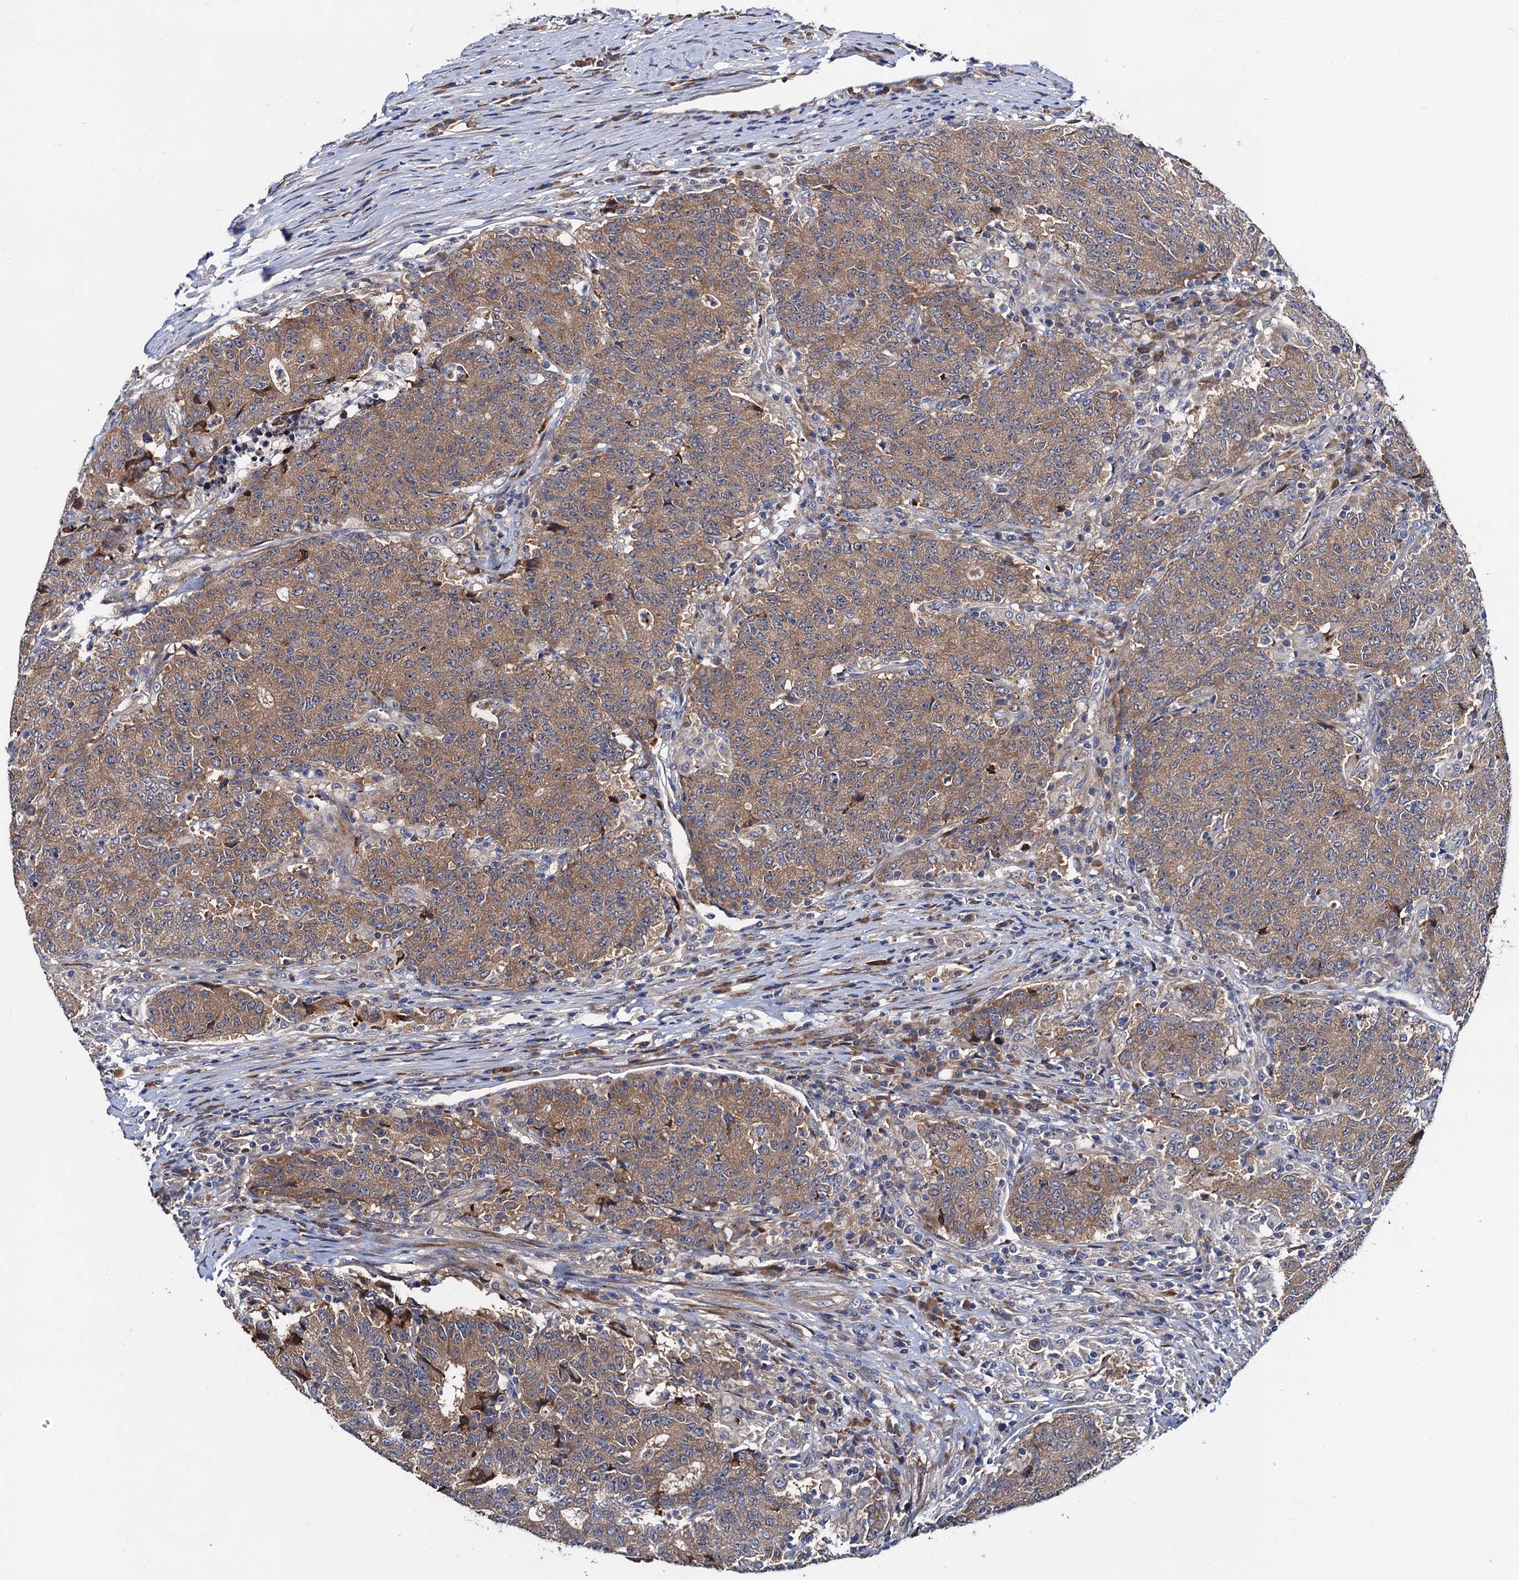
{"staining": {"intensity": "weak", "quantity": ">75%", "location": "cytoplasmic/membranous"}, "tissue": "colorectal cancer", "cell_type": "Tumor cells", "image_type": "cancer", "snomed": [{"axis": "morphology", "description": "Adenocarcinoma, NOS"}, {"axis": "topography", "description": "Colon"}], "caption": "Approximately >75% of tumor cells in human colorectal cancer (adenocarcinoma) demonstrate weak cytoplasmic/membranous protein positivity as visualized by brown immunohistochemical staining.", "gene": "TRMT112", "patient": {"sex": "female", "age": 75}}